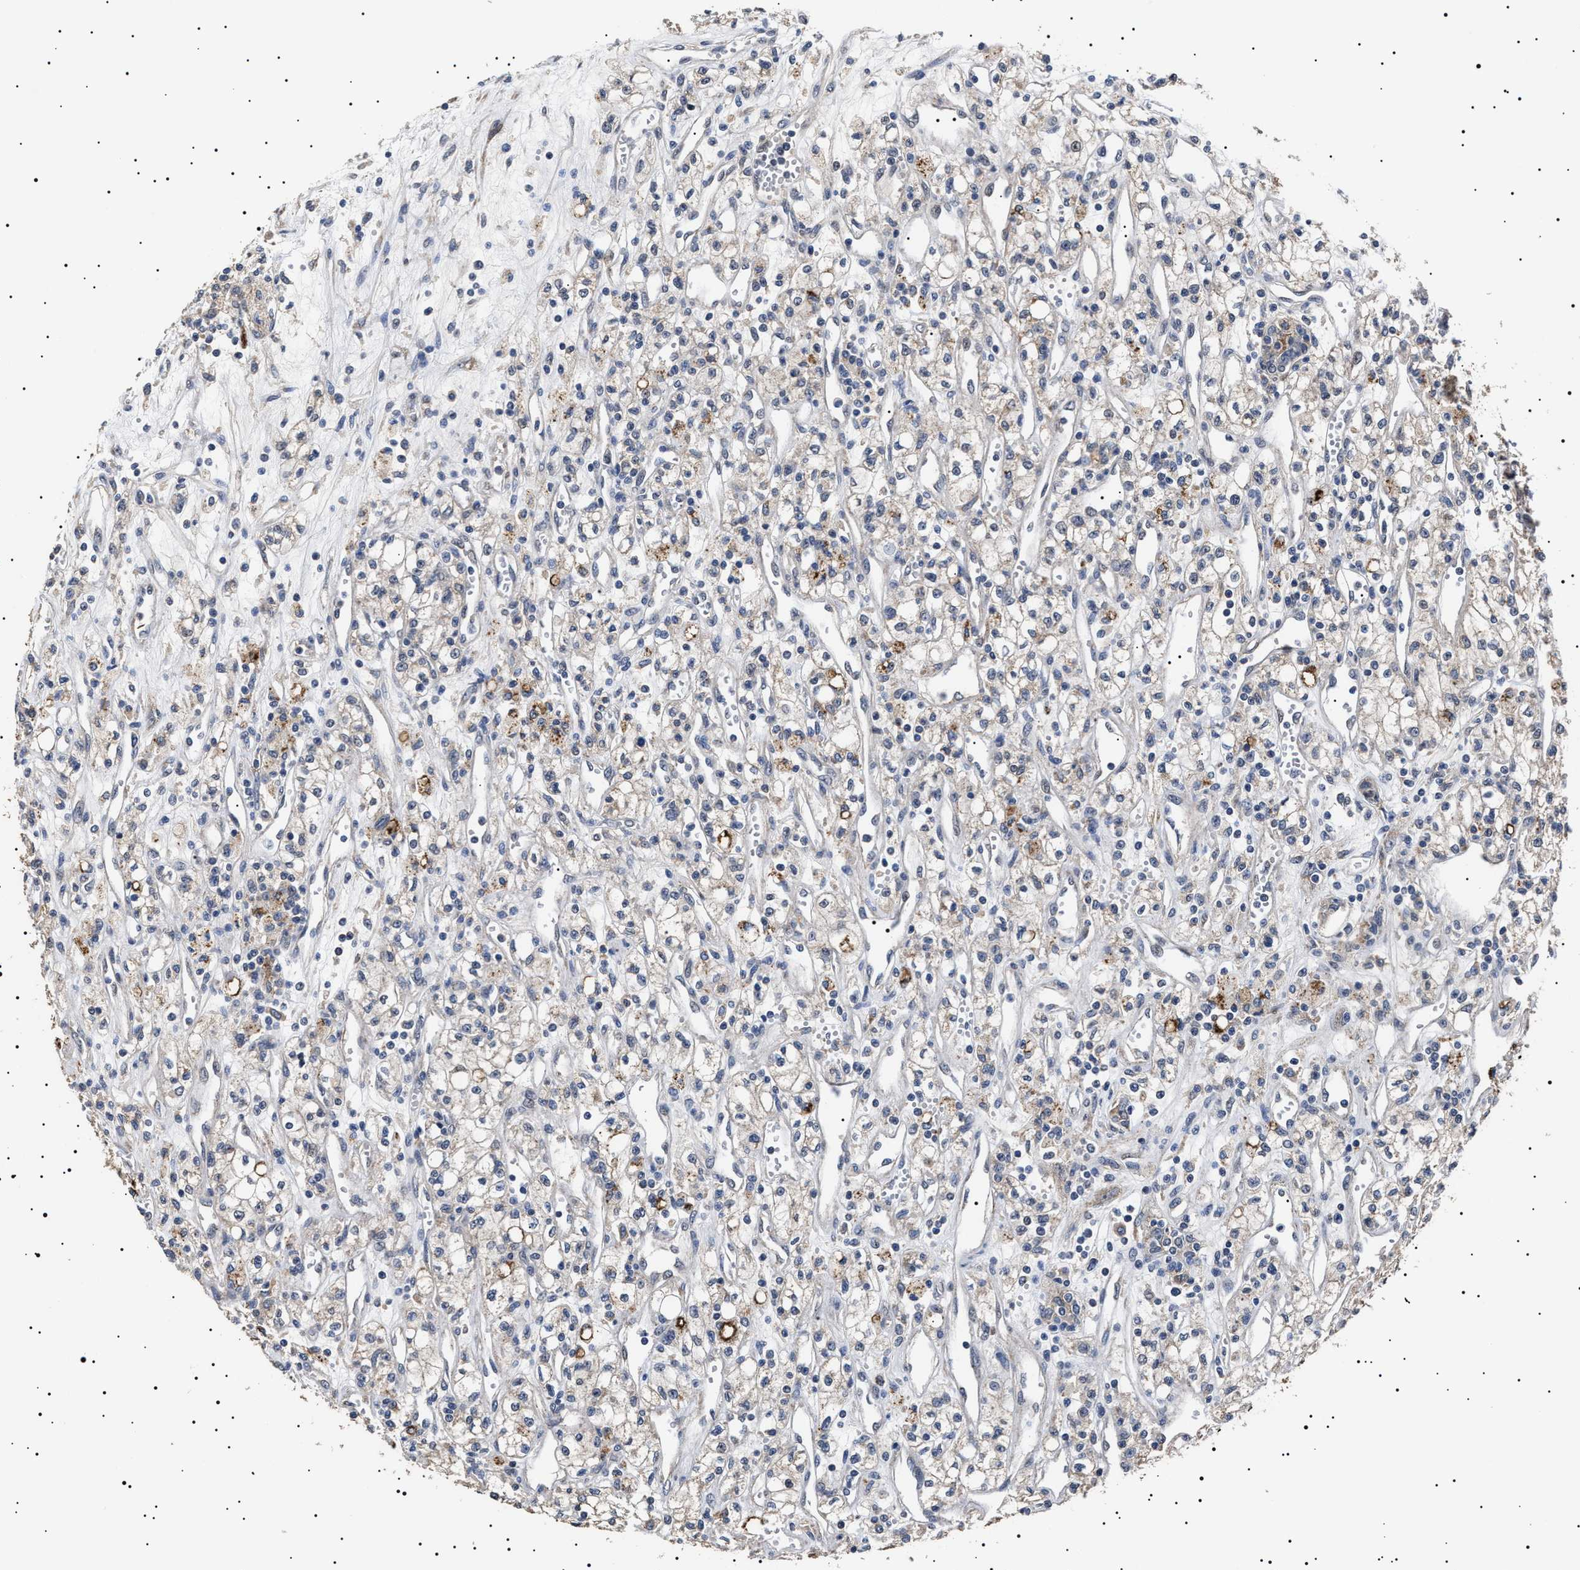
{"staining": {"intensity": "weak", "quantity": "<25%", "location": "cytoplasmic/membranous"}, "tissue": "renal cancer", "cell_type": "Tumor cells", "image_type": "cancer", "snomed": [{"axis": "morphology", "description": "Adenocarcinoma, NOS"}, {"axis": "topography", "description": "Kidney"}], "caption": "A high-resolution photomicrograph shows immunohistochemistry staining of renal cancer, which shows no significant staining in tumor cells. (Brightfield microscopy of DAB immunohistochemistry (IHC) at high magnification).", "gene": "RAB34", "patient": {"sex": "male", "age": 59}}